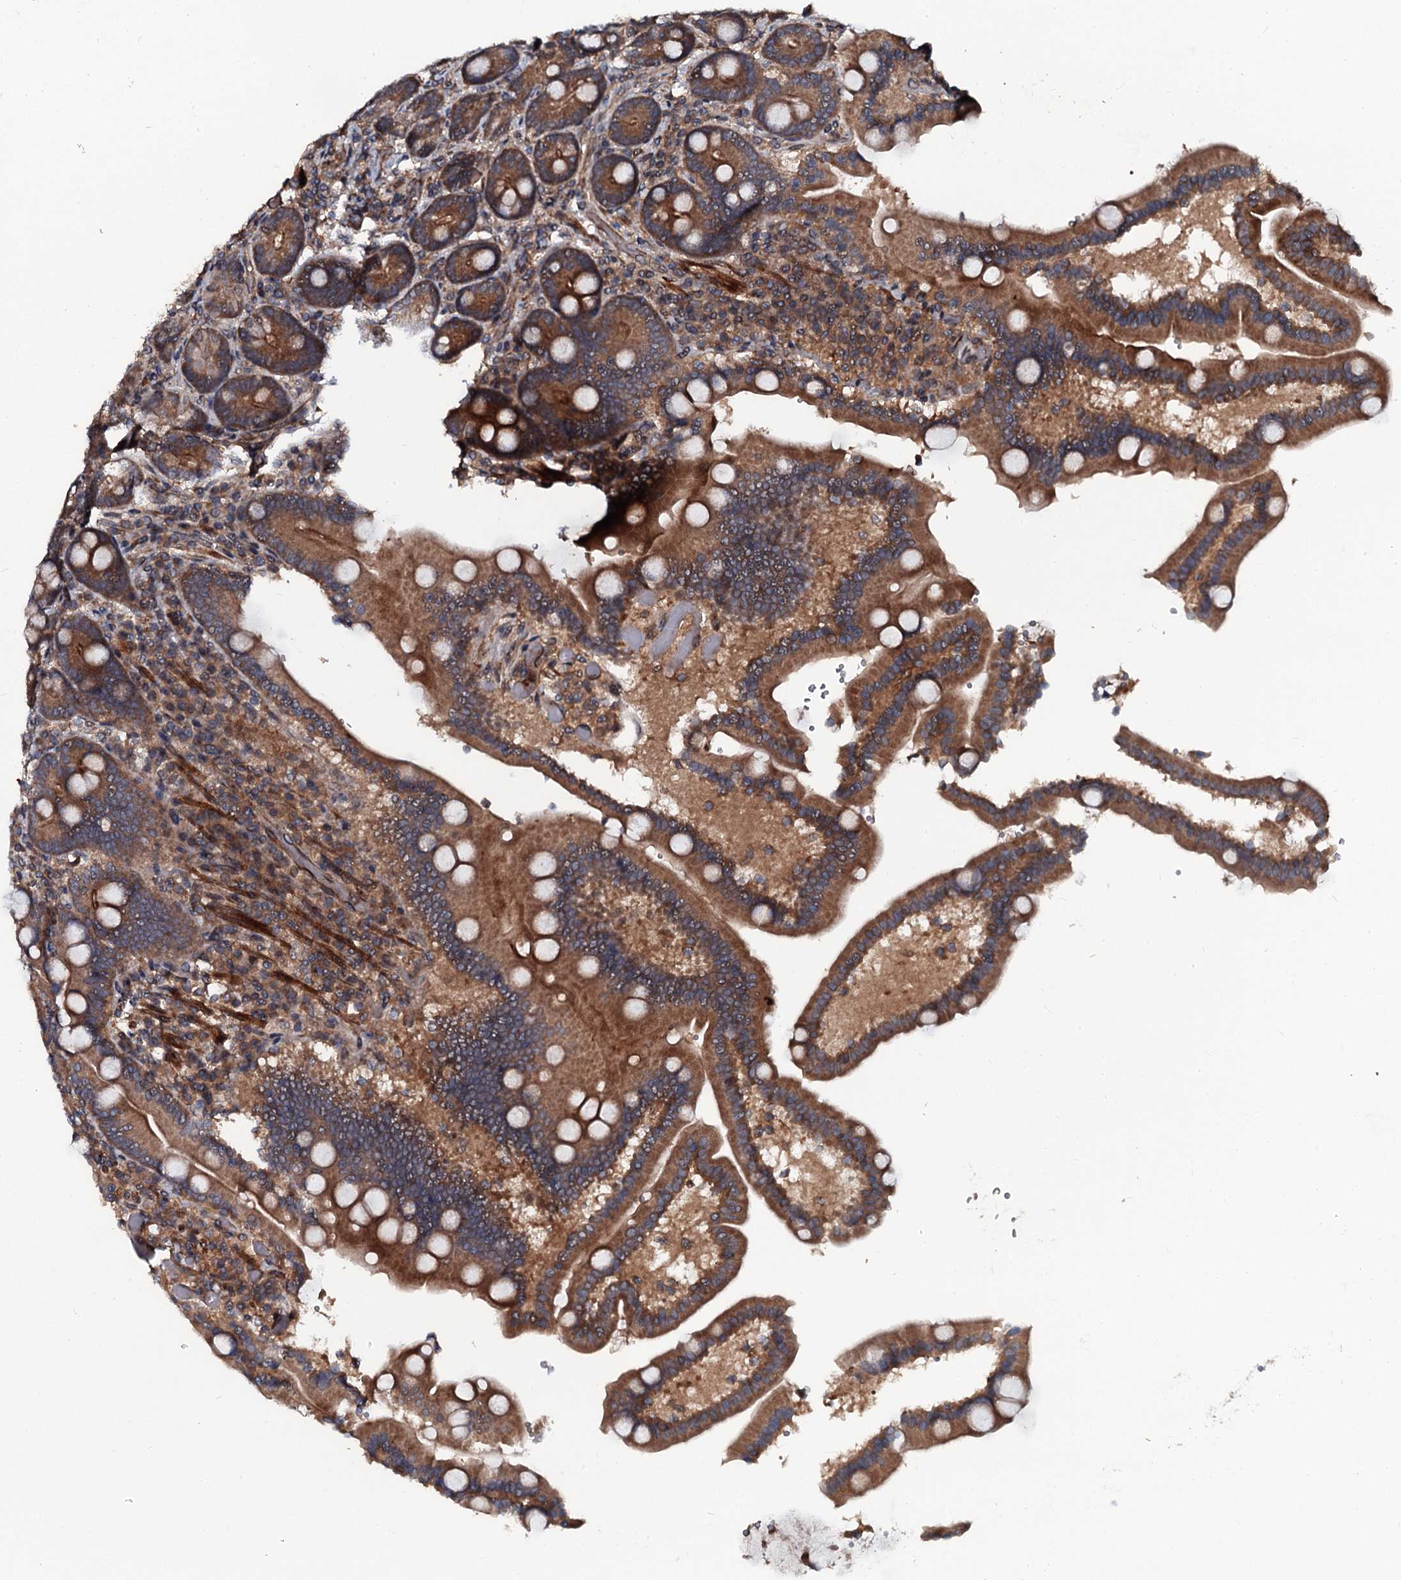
{"staining": {"intensity": "moderate", "quantity": ">75%", "location": "cytoplasmic/membranous"}, "tissue": "duodenum", "cell_type": "Glandular cells", "image_type": "normal", "snomed": [{"axis": "morphology", "description": "Normal tissue, NOS"}, {"axis": "topography", "description": "Duodenum"}], "caption": "A photomicrograph of duodenum stained for a protein reveals moderate cytoplasmic/membranous brown staining in glandular cells.", "gene": "N4BP1", "patient": {"sex": "female", "age": 62}}